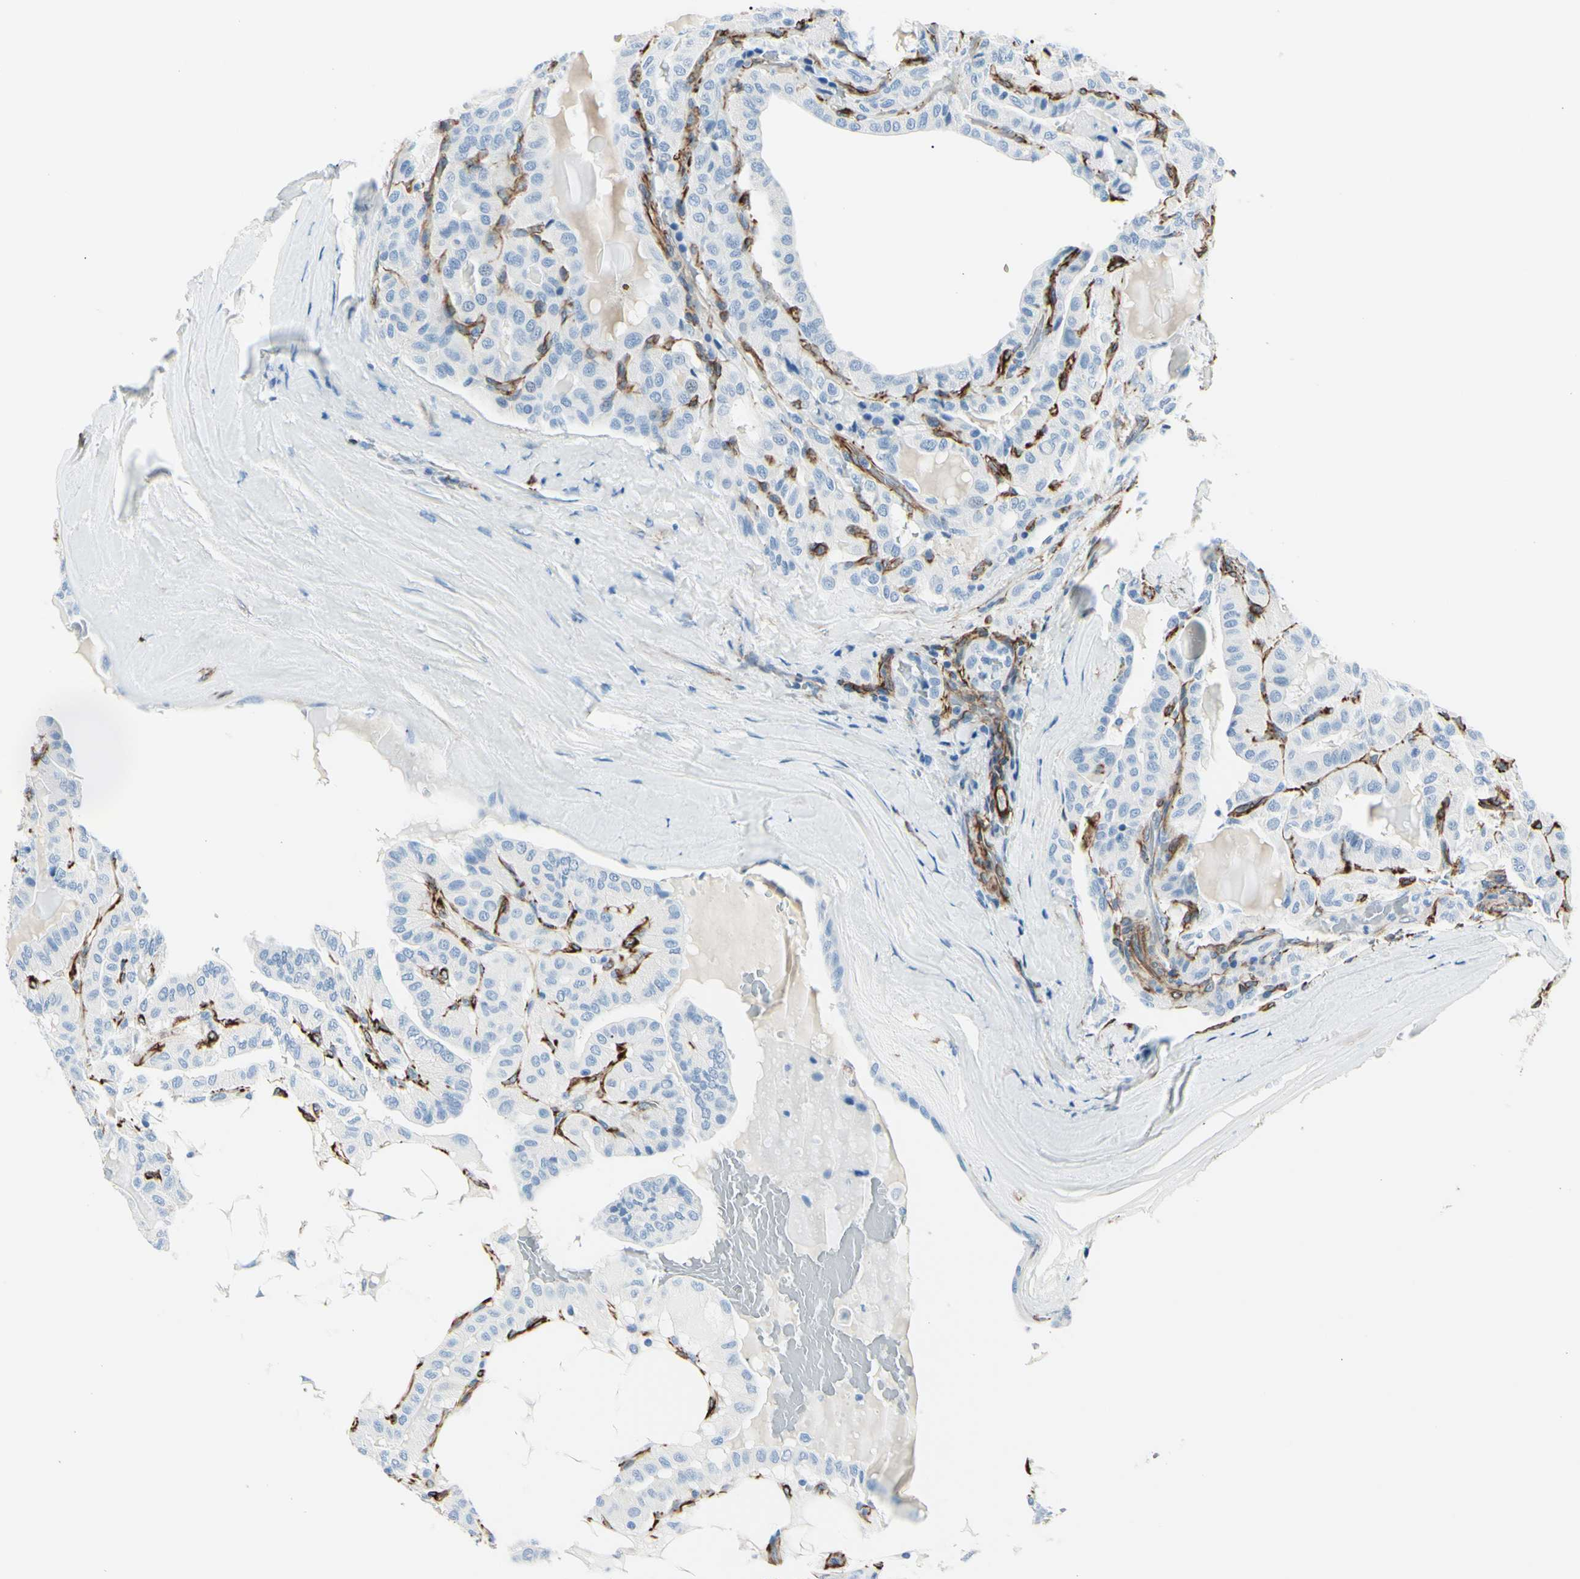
{"staining": {"intensity": "negative", "quantity": "none", "location": "none"}, "tissue": "thyroid cancer", "cell_type": "Tumor cells", "image_type": "cancer", "snomed": [{"axis": "morphology", "description": "Papillary adenocarcinoma, NOS"}, {"axis": "topography", "description": "Thyroid gland"}], "caption": "DAB immunohistochemical staining of thyroid papillary adenocarcinoma displays no significant positivity in tumor cells.", "gene": "PTH2R", "patient": {"sex": "male", "age": 77}}